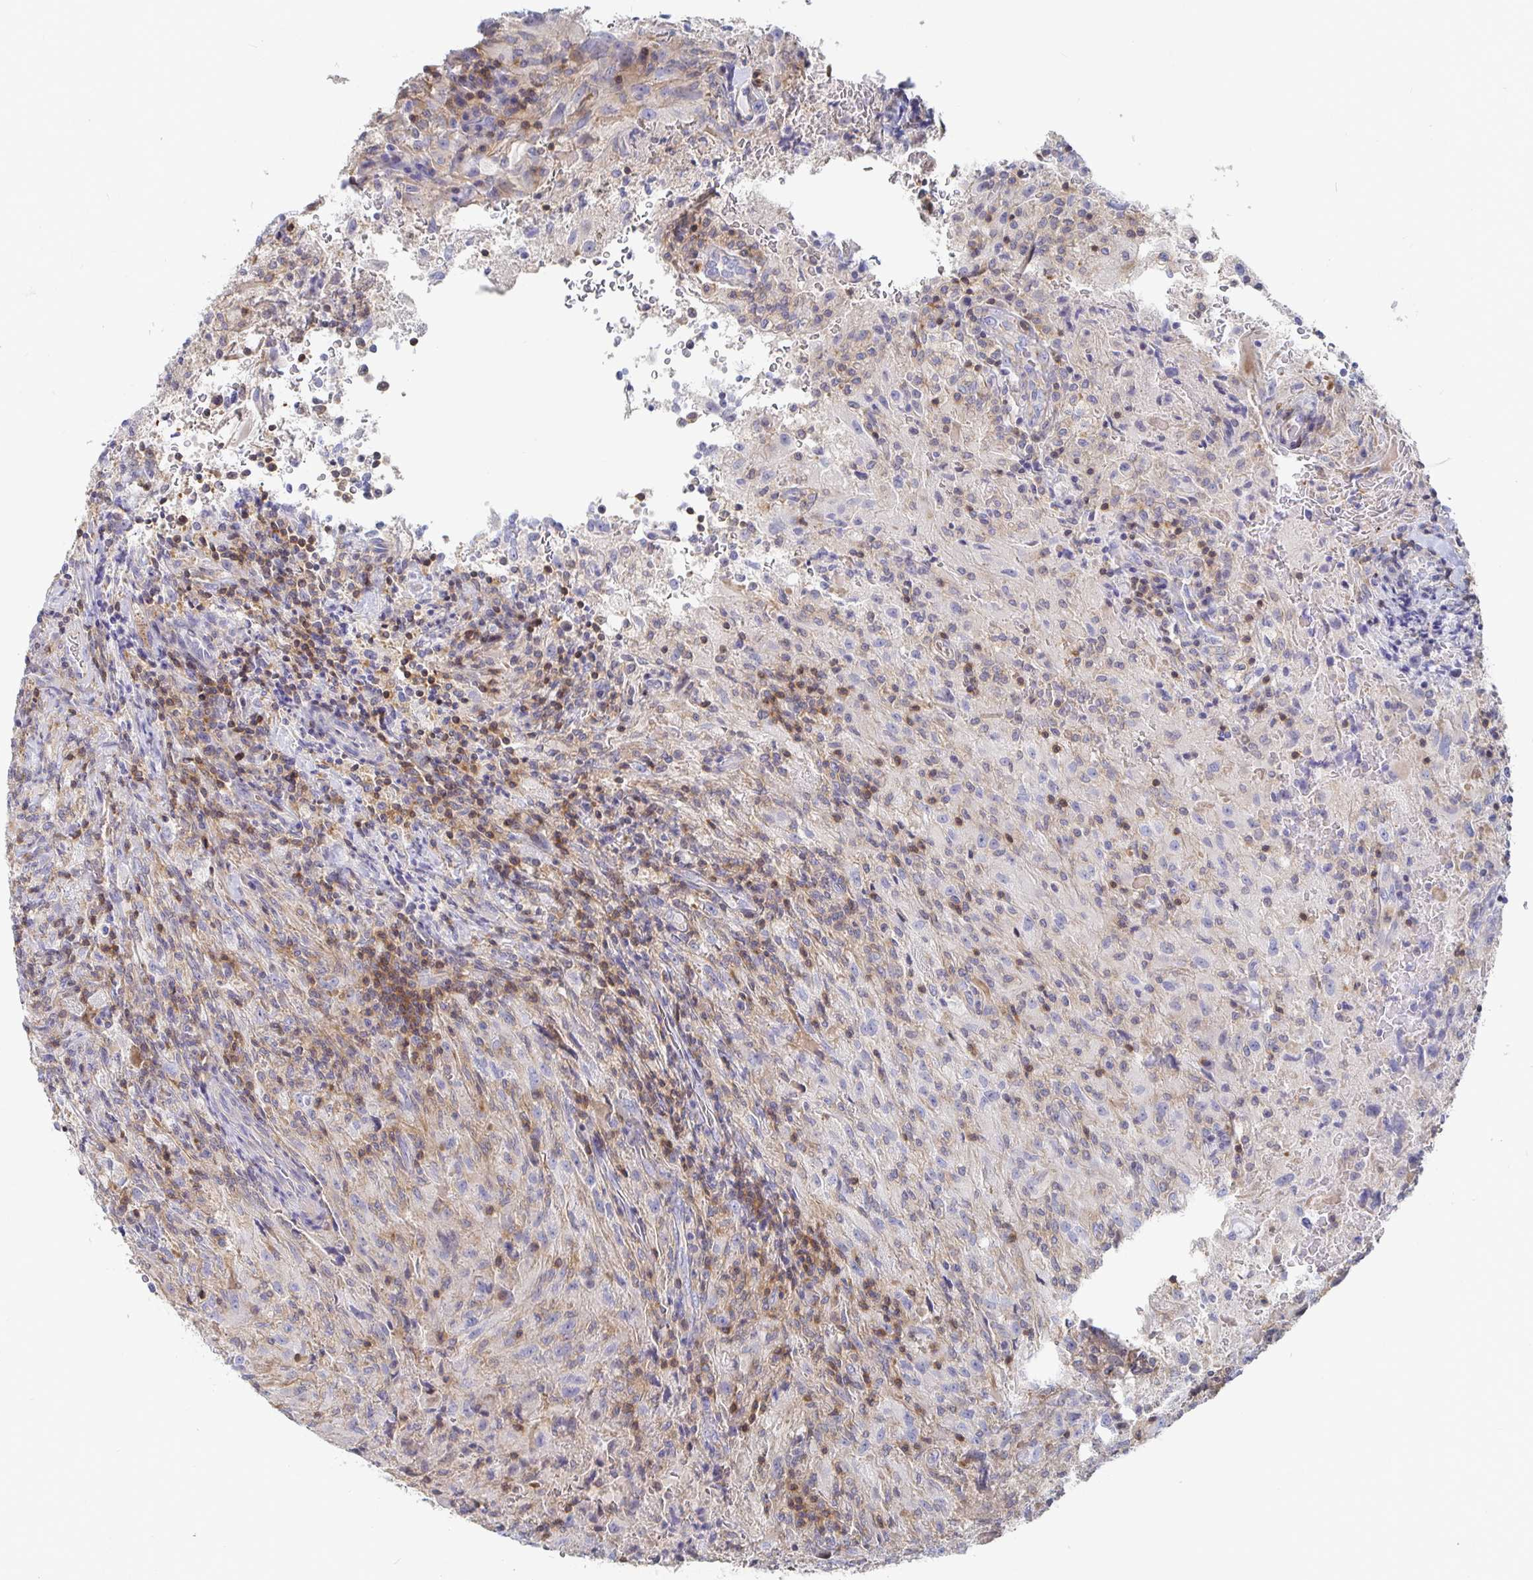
{"staining": {"intensity": "weak", "quantity": "<25%", "location": "cytoplasmic/membranous"}, "tissue": "glioma", "cell_type": "Tumor cells", "image_type": "cancer", "snomed": [{"axis": "morphology", "description": "Glioma, malignant, High grade"}, {"axis": "topography", "description": "Brain"}], "caption": "Immunohistochemistry (IHC) histopathology image of high-grade glioma (malignant) stained for a protein (brown), which displays no expression in tumor cells.", "gene": "PIK3CD", "patient": {"sex": "male", "age": 68}}